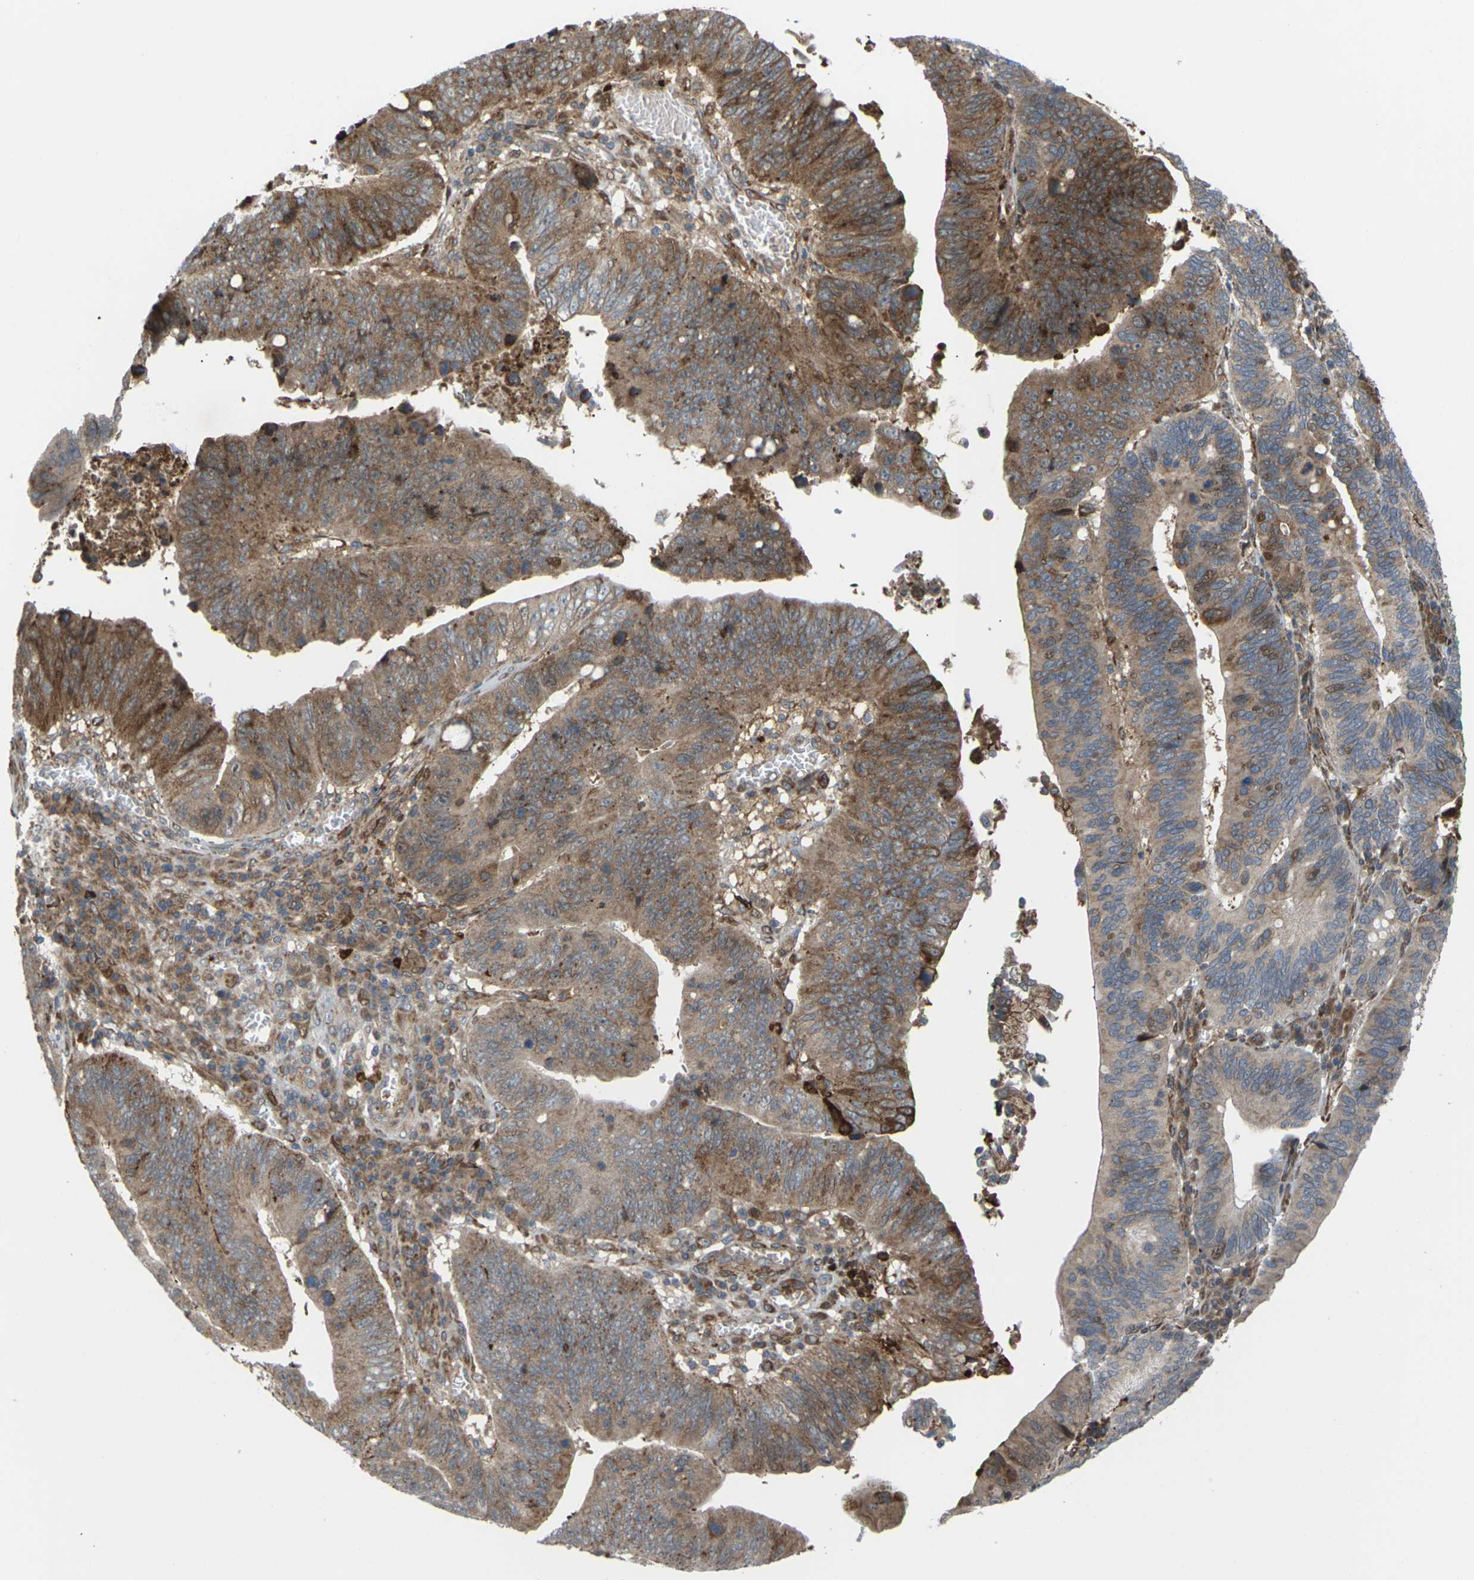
{"staining": {"intensity": "moderate", "quantity": ">75%", "location": "cytoplasmic/membranous"}, "tissue": "stomach cancer", "cell_type": "Tumor cells", "image_type": "cancer", "snomed": [{"axis": "morphology", "description": "Adenocarcinoma, NOS"}, {"axis": "topography", "description": "Stomach"}], "caption": "Moderate cytoplasmic/membranous expression is seen in approximately >75% of tumor cells in stomach cancer. (DAB (3,3'-diaminobenzidine) IHC with brightfield microscopy, high magnification).", "gene": "ROBO1", "patient": {"sex": "male", "age": 59}}